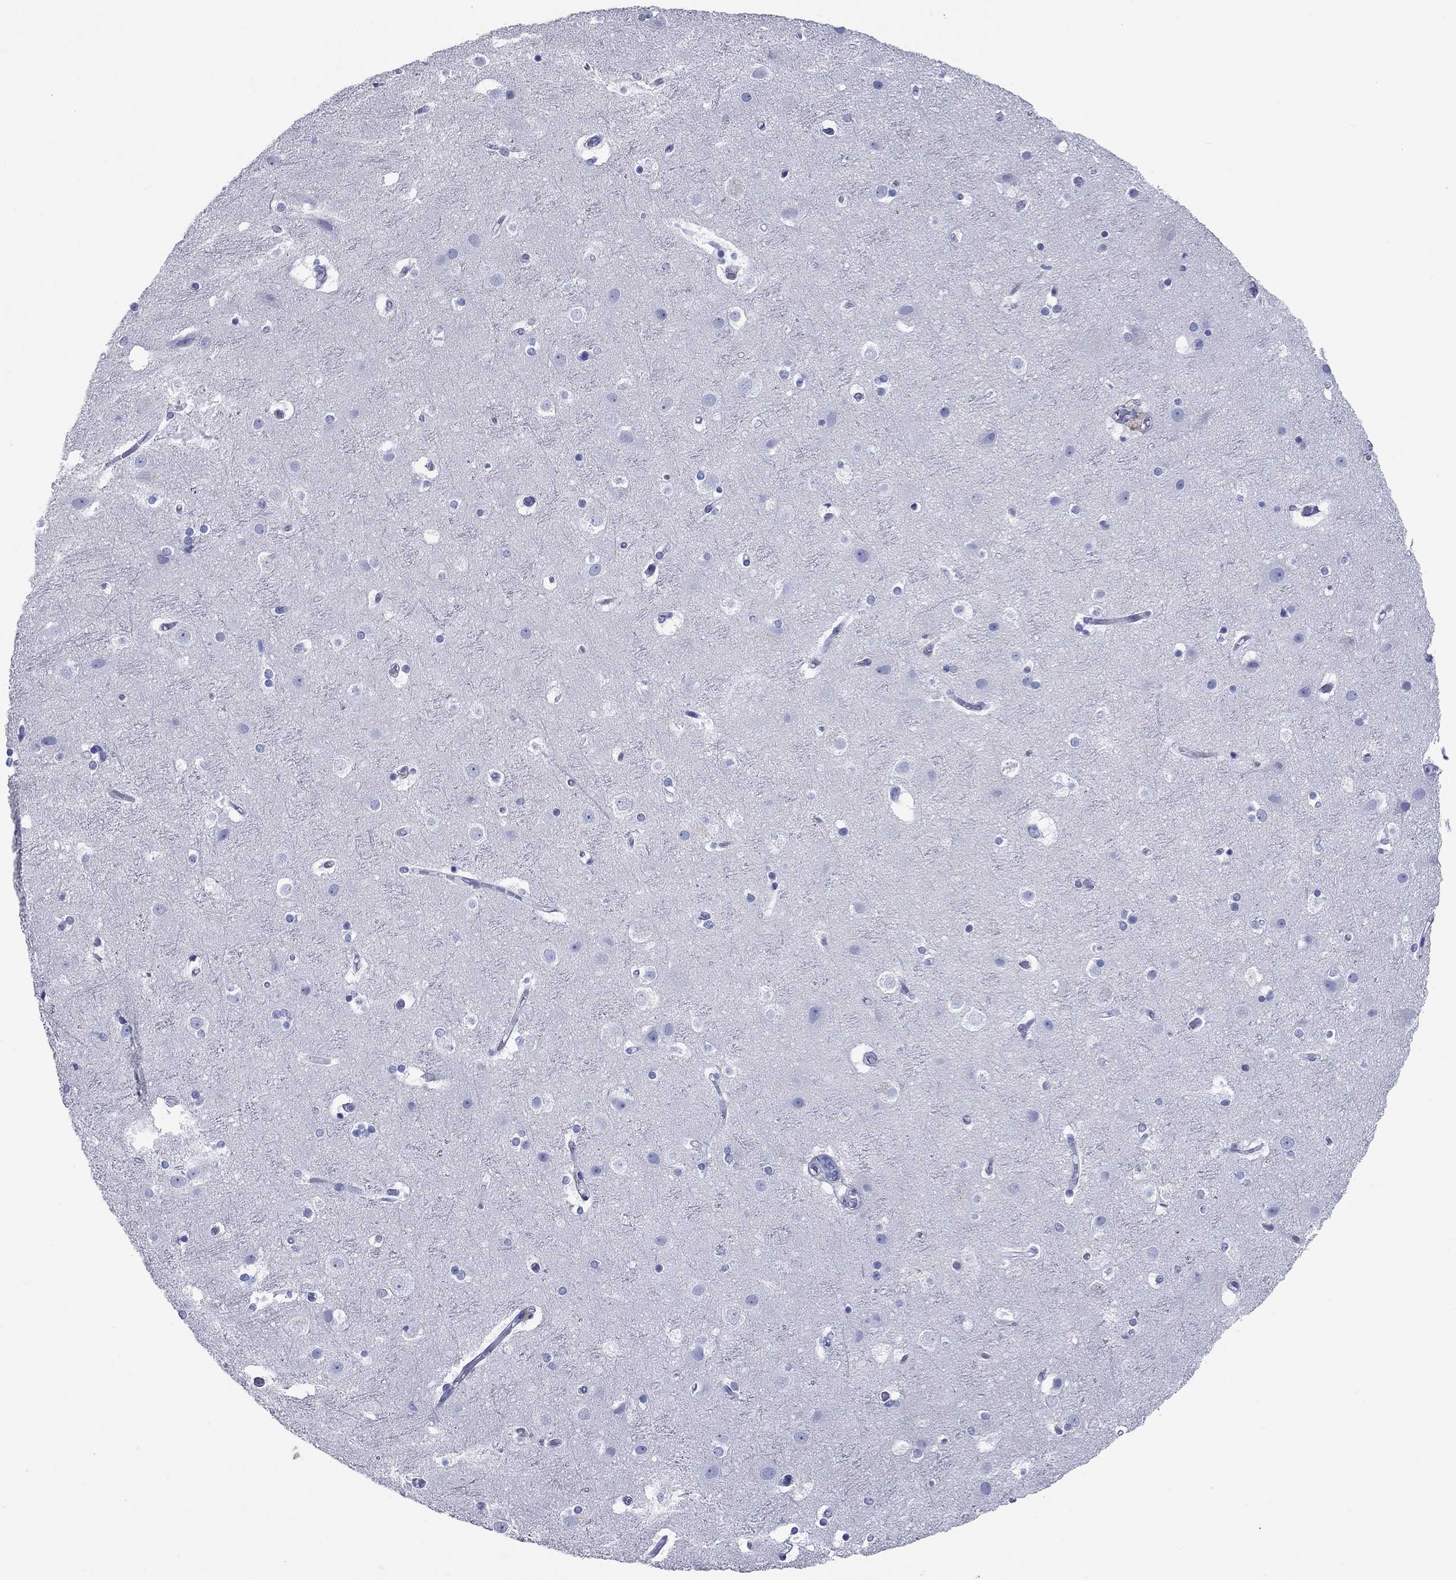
{"staining": {"intensity": "negative", "quantity": "none", "location": "none"}, "tissue": "cerebral cortex", "cell_type": "Endothelial cells", "image_type": "normal", "snomed": [{"axis": "morphology", "description": "Normal tissue, NOS"}, {"axis": "topography", "description": "Cerebral cortex"}], "caption": "High magnification brightfield microscopy of benign cerebral cortex stained with DAB (brown) and counterstained with hematoxylin (blue): endothelial cells show no significant expression. (DAB immunohistochemistry (IHC), high magnification).", "gene": "CCNA1", "patient": {"sex": "female", "age": 52}}